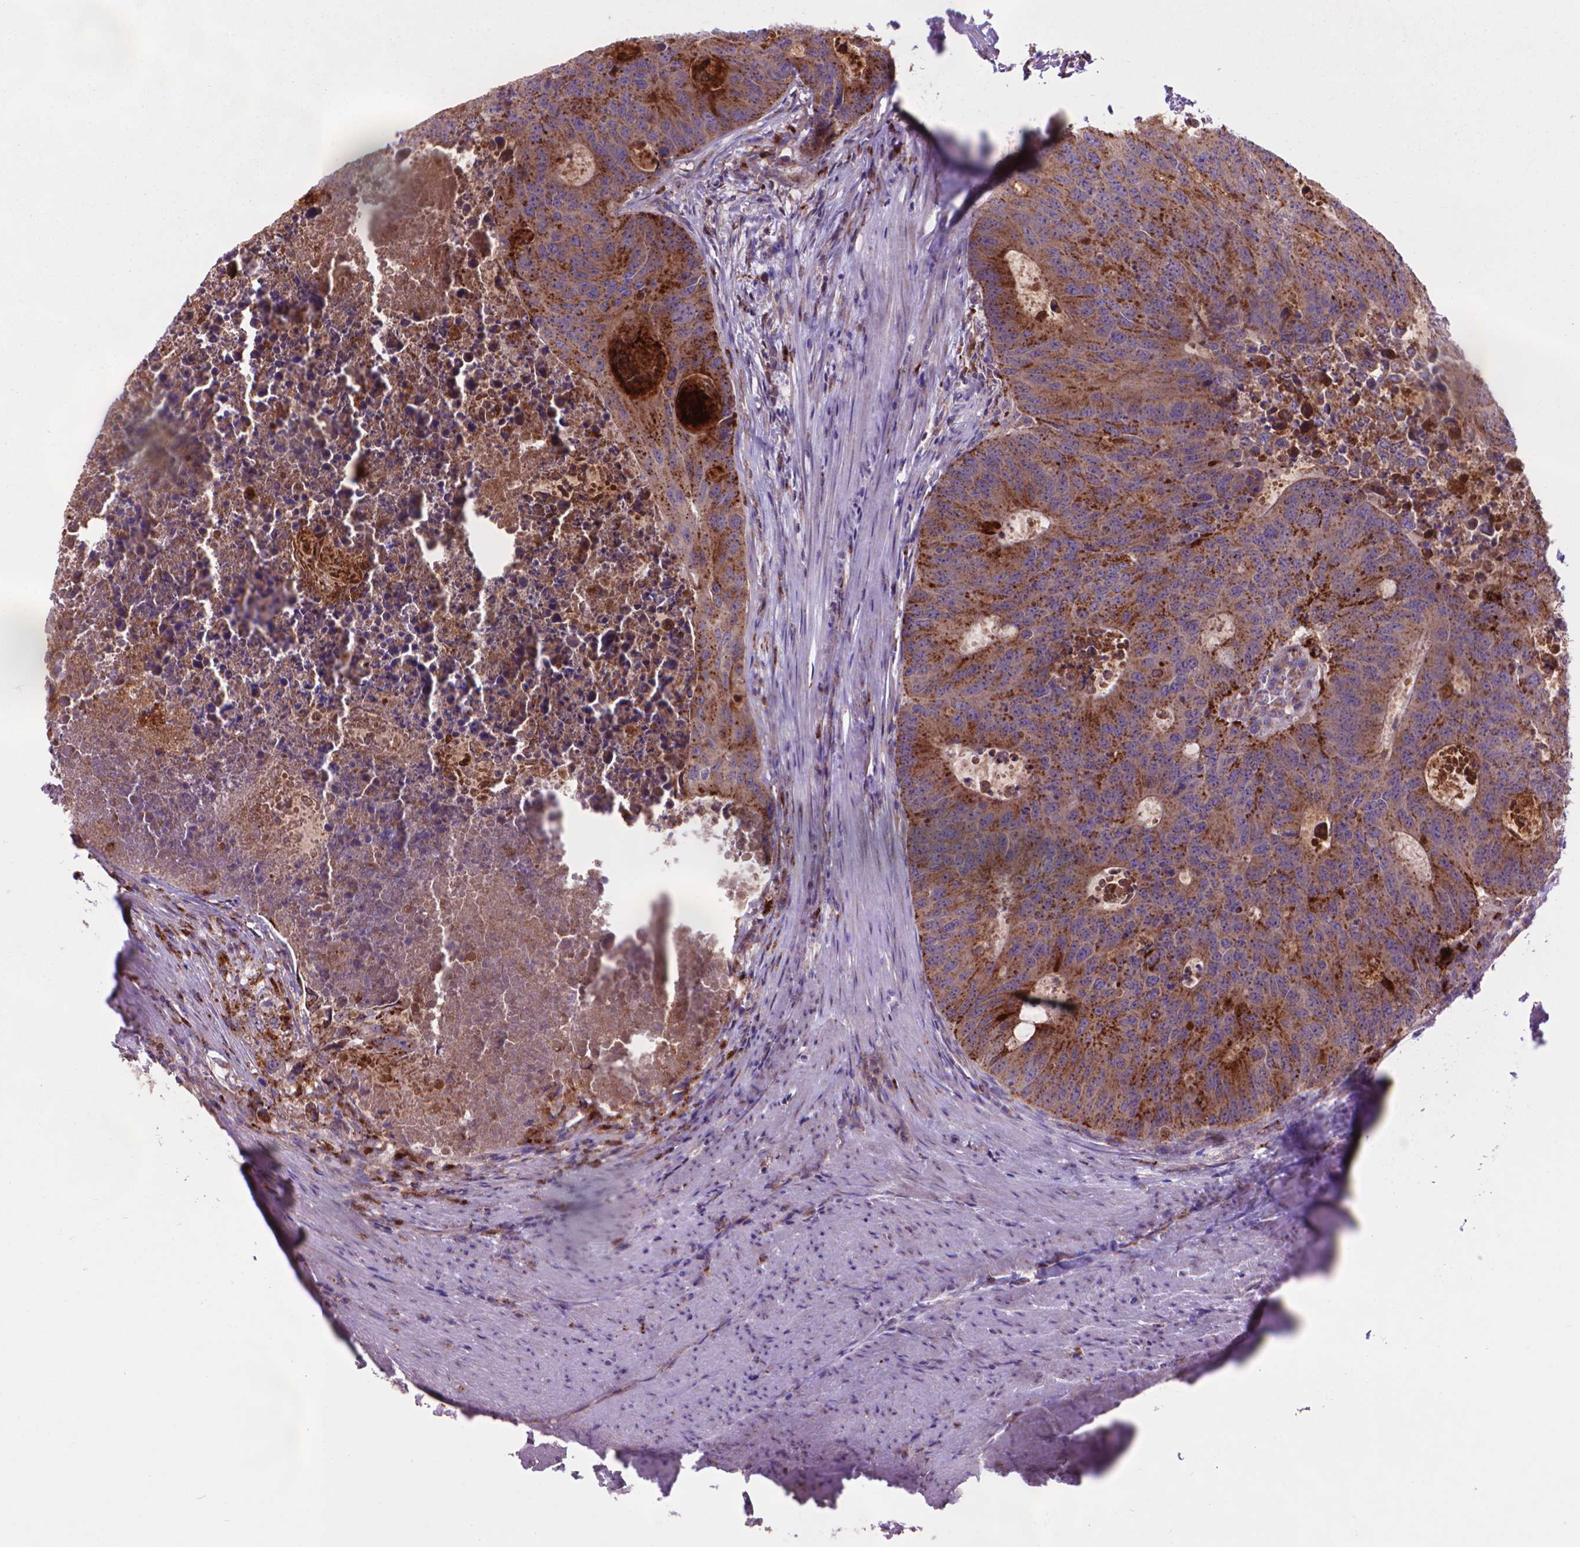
{"staining": {"intensity": "strong", "quantity": ">75%", "location": "cytoplasmic/membranous"}, "tissue": "colorectal cancer", "cell_type": "Tumor cells", "image_type": "cancer", "snomed": [{"axis": "morphology", "description": "Adenocarcinoma, NOS"}, {"axis": "topography", "description": "Colon"}], "caption": "The image demonstrates staining of colorectal cancer (adenocarcinoma), revealing strong cytoplasmic/membranous protein expression (brown color) within tumor cells.", "gene": "GLB1", "patient": {"sex": "male", "age": 67}}